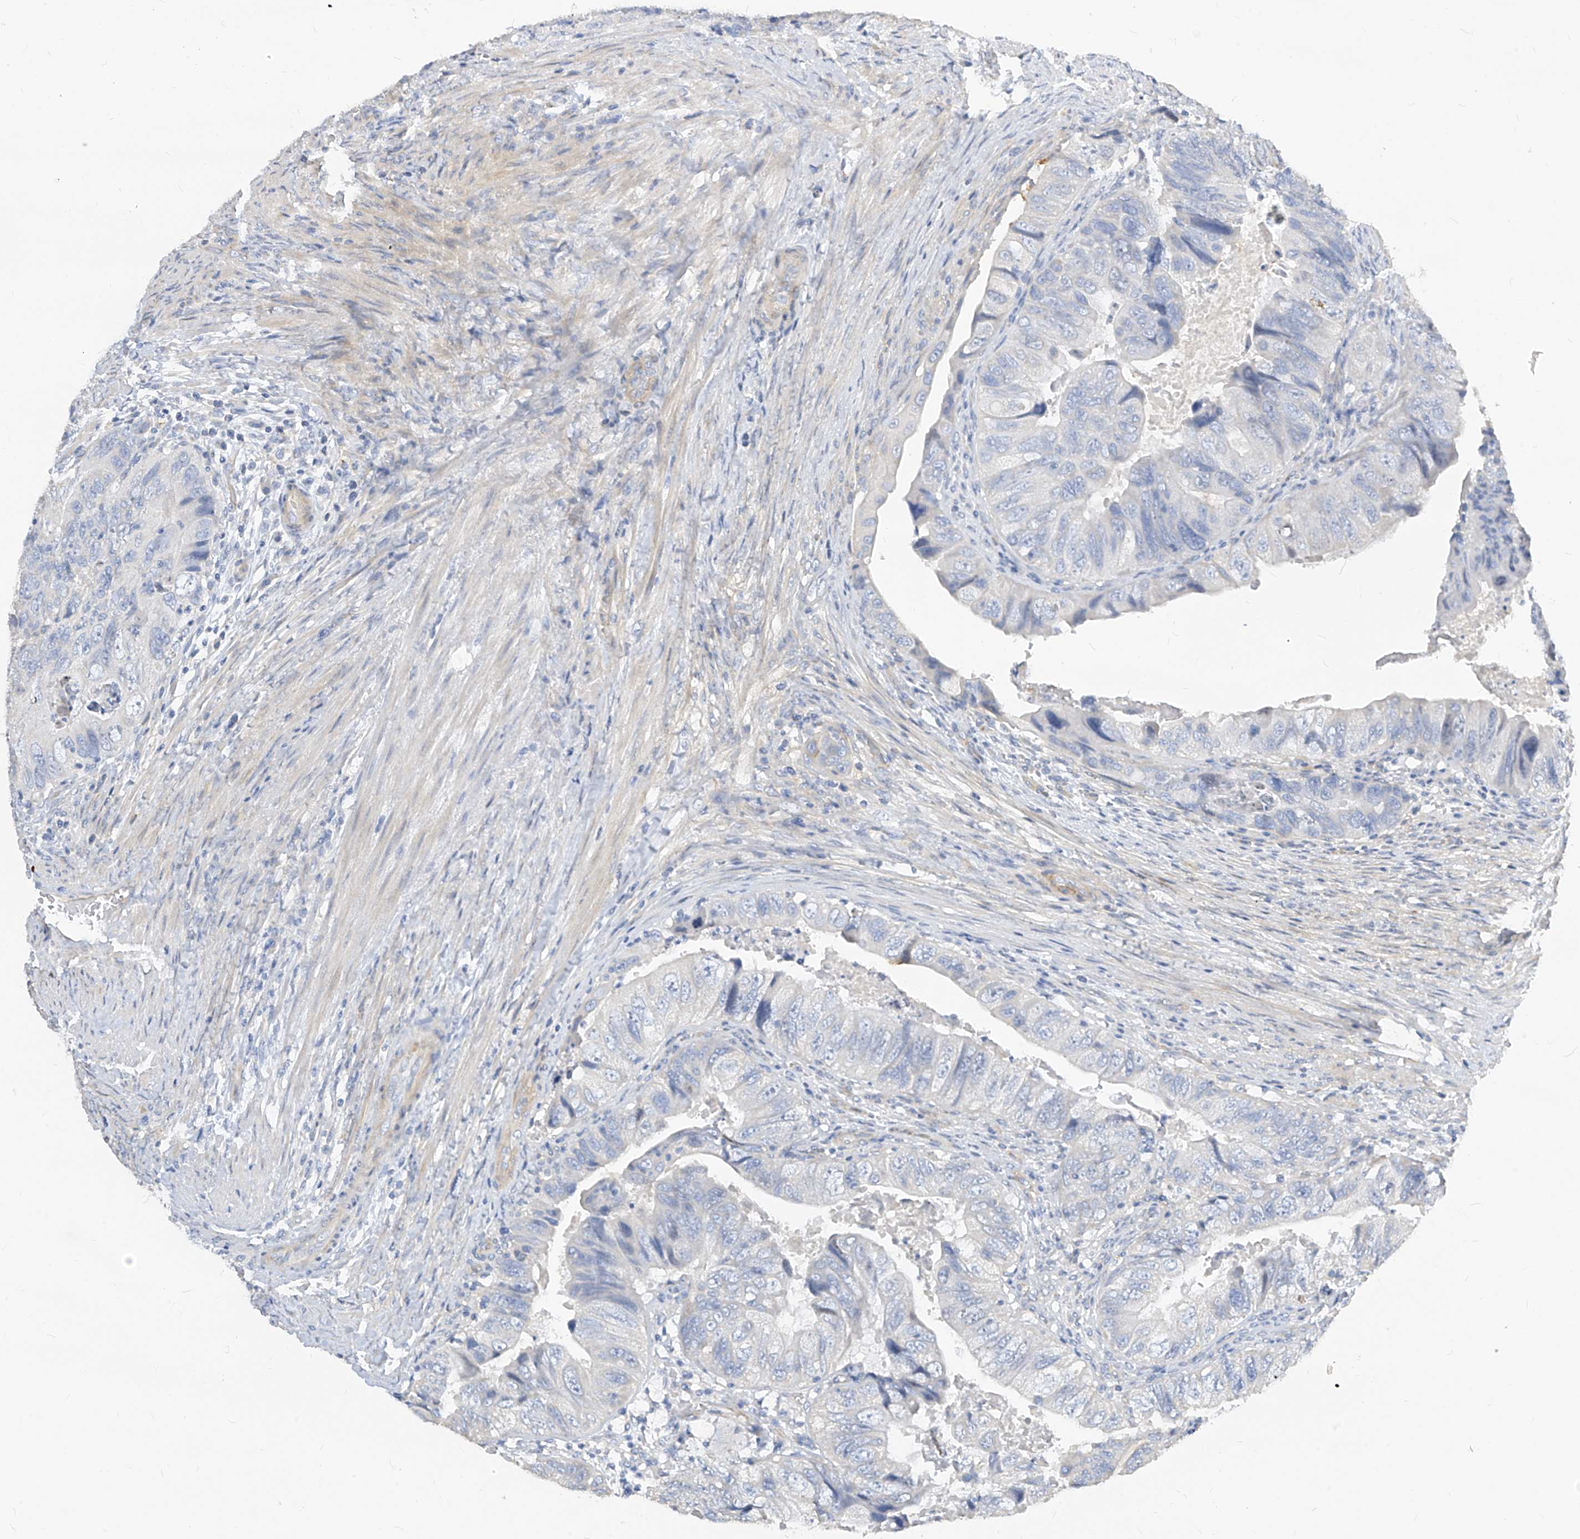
{"staining": {"intensity": "negative", "quantity": "none", "location": "none"}, "tissue": "colorectal cancer", "cell_type": "Tumor cells", "image_type": "cancer", "snomed": [{"axis": "morphology", "description": "Adenocarcinoma, NOS"}, {"axis": "topography", "description": "Rectum"}], "caption": "Photomicrograph shows no significant protein positivity in tumor cells of colorectal cancer (adenocarcinoma). (Stains: DAB IHC with hematoxylin counter stain, Microscopy: brightfield microscopy at high magnification).", "gene": "SCGB2A1", "patient": {"sex": "male", "age": 63}}